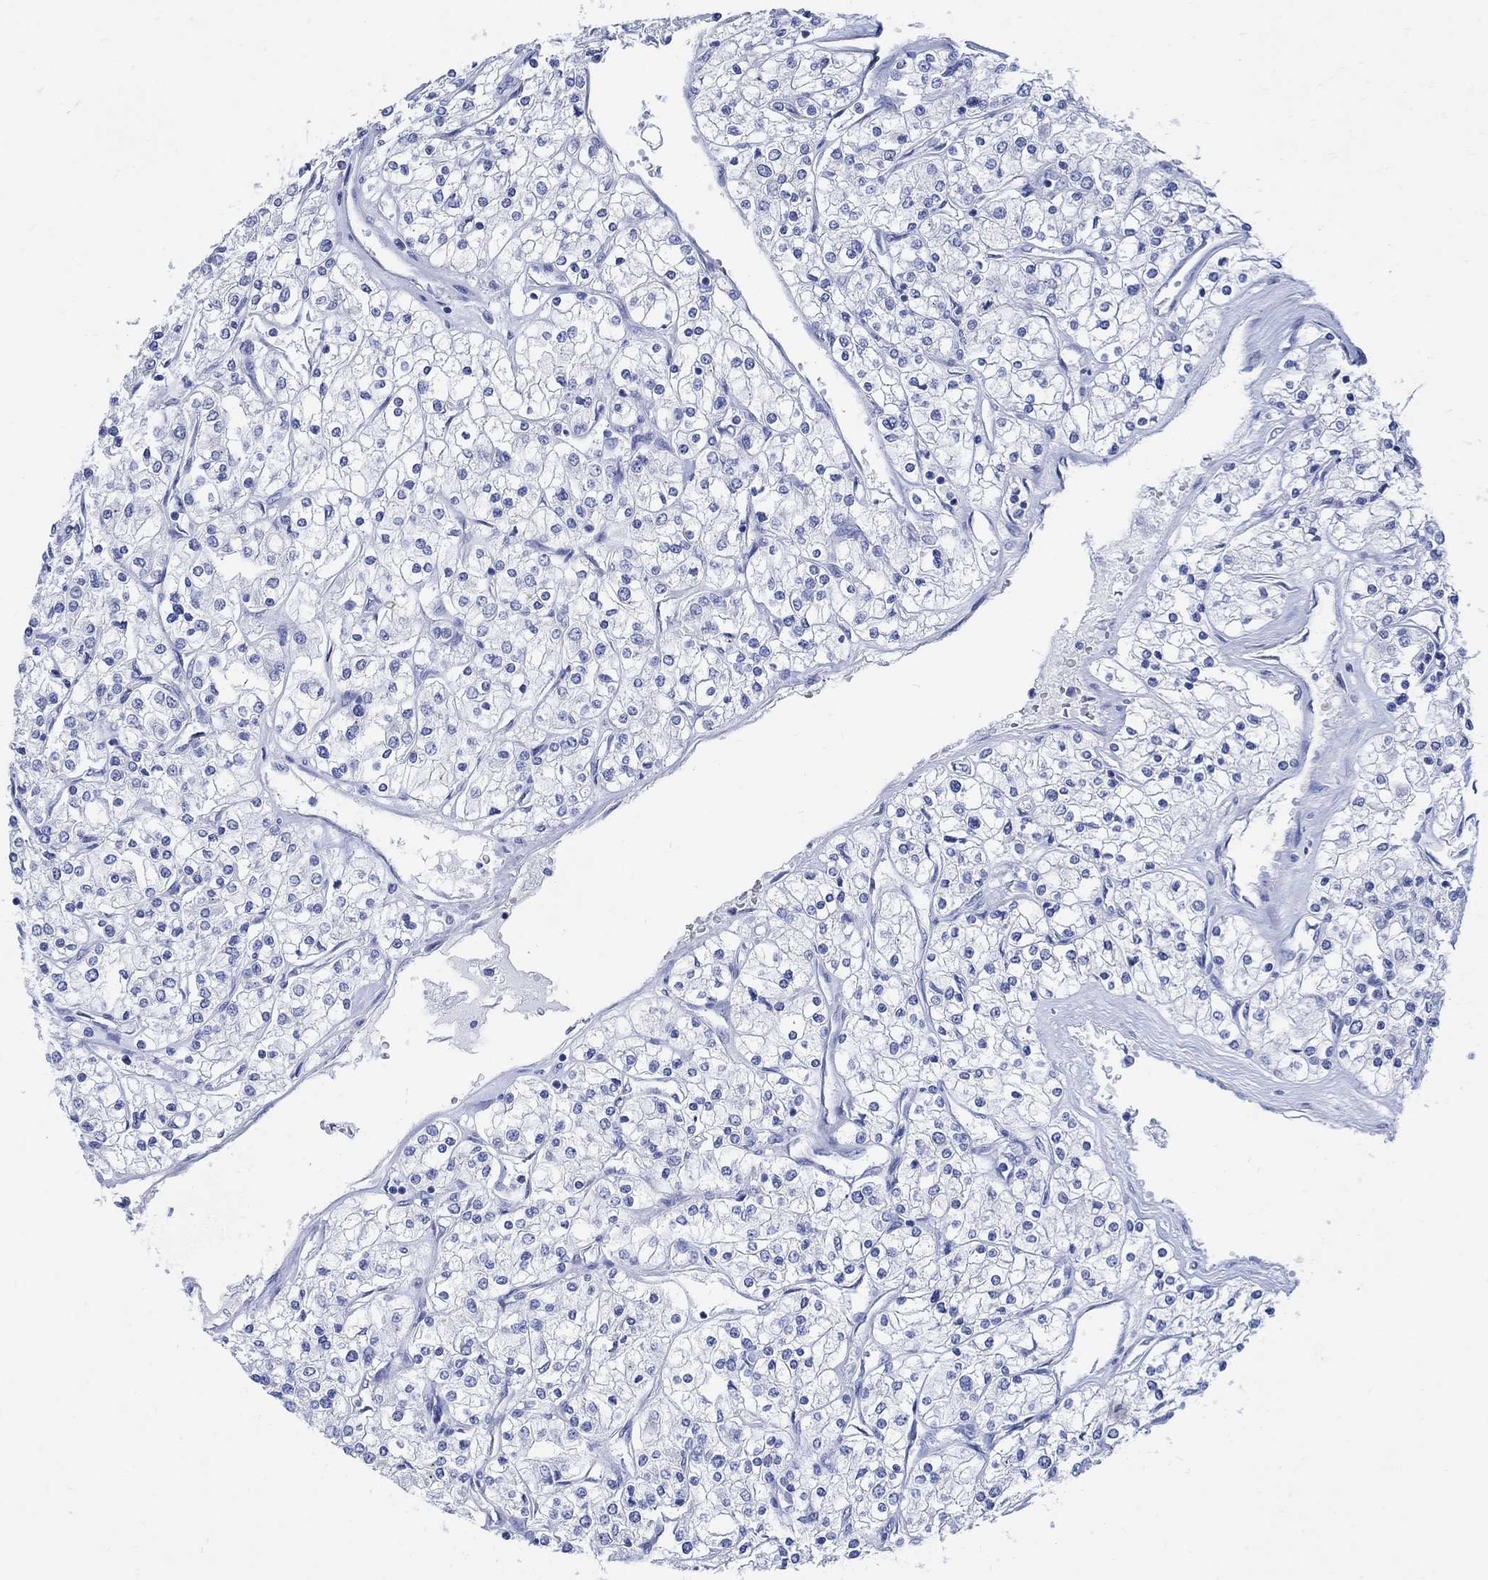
{"staining": {"intensity": "negative", "quantity": "none", "location": "none"}, "tissue": "renal cancer", "cell_type": "Tumor cells", "image_type": "cancer", "snomed": [{"axis": "morphology", "description": "Adenocarcinoma, NOS"}, {"axis": "topography", "description": "Kidney"}], "caption": "A photomicrograph of adenocarcinoma (renal) stained for a protein demonstrates no brown staining in tumor cells.", "gene": "CAMK2N1", "patient": {"sex": "male", "age": 80}}